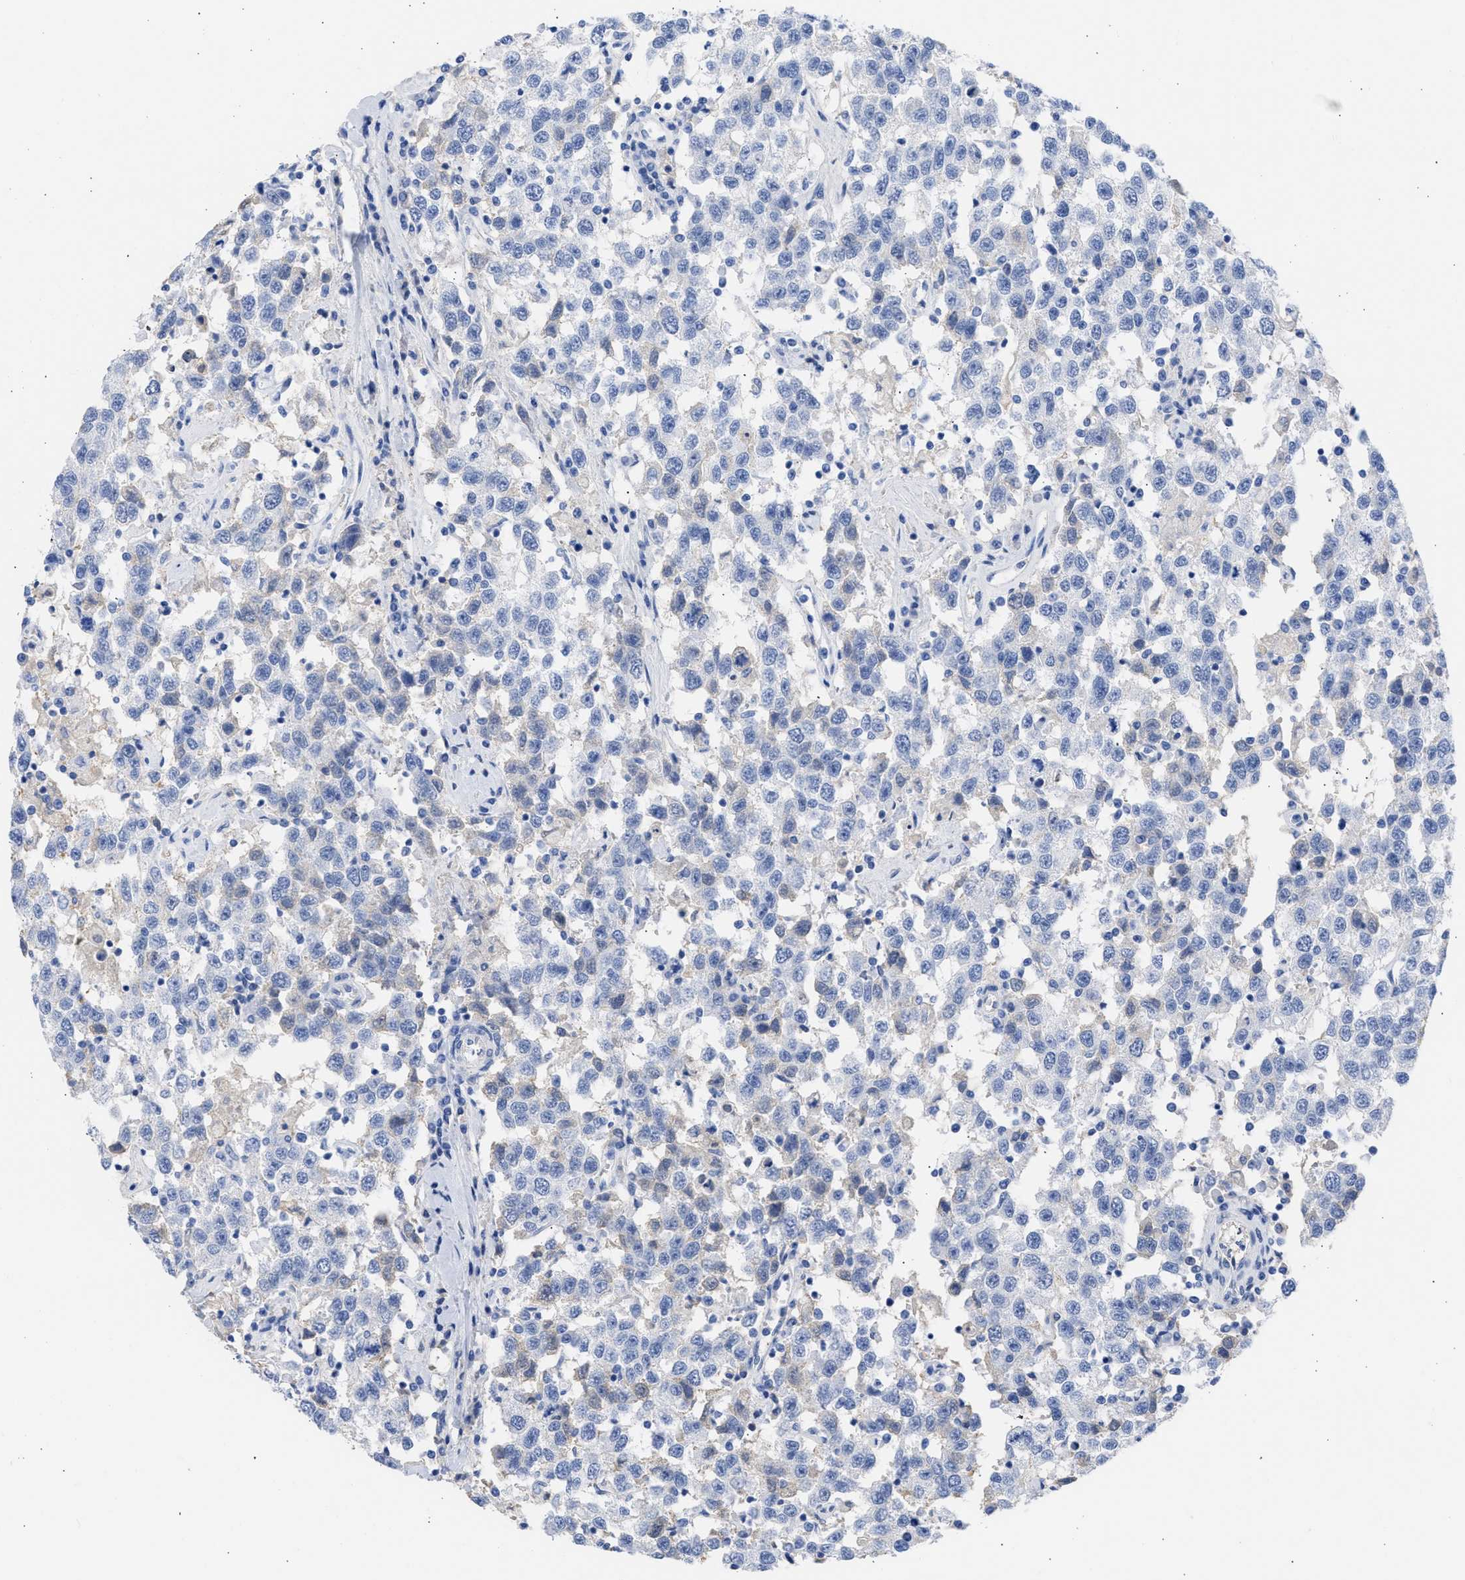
{"staining": {"intensity": "negative", "quantity": "none", "location": "none"}, "tissue": "testis cancer", "cell_type": "Tumor cells", "image_type": "cancer", "snomed": [{"axis": "morphology", "description": "Seminoma, NOS"}, {"axis": "topography", "description": "Testis"}], "caption": "Photomicrograph shows no protein positivity in tumor cells of testis cancer tissue.", "gene": "RSPH1", "patient": {"sex": "male", "age": 41}}